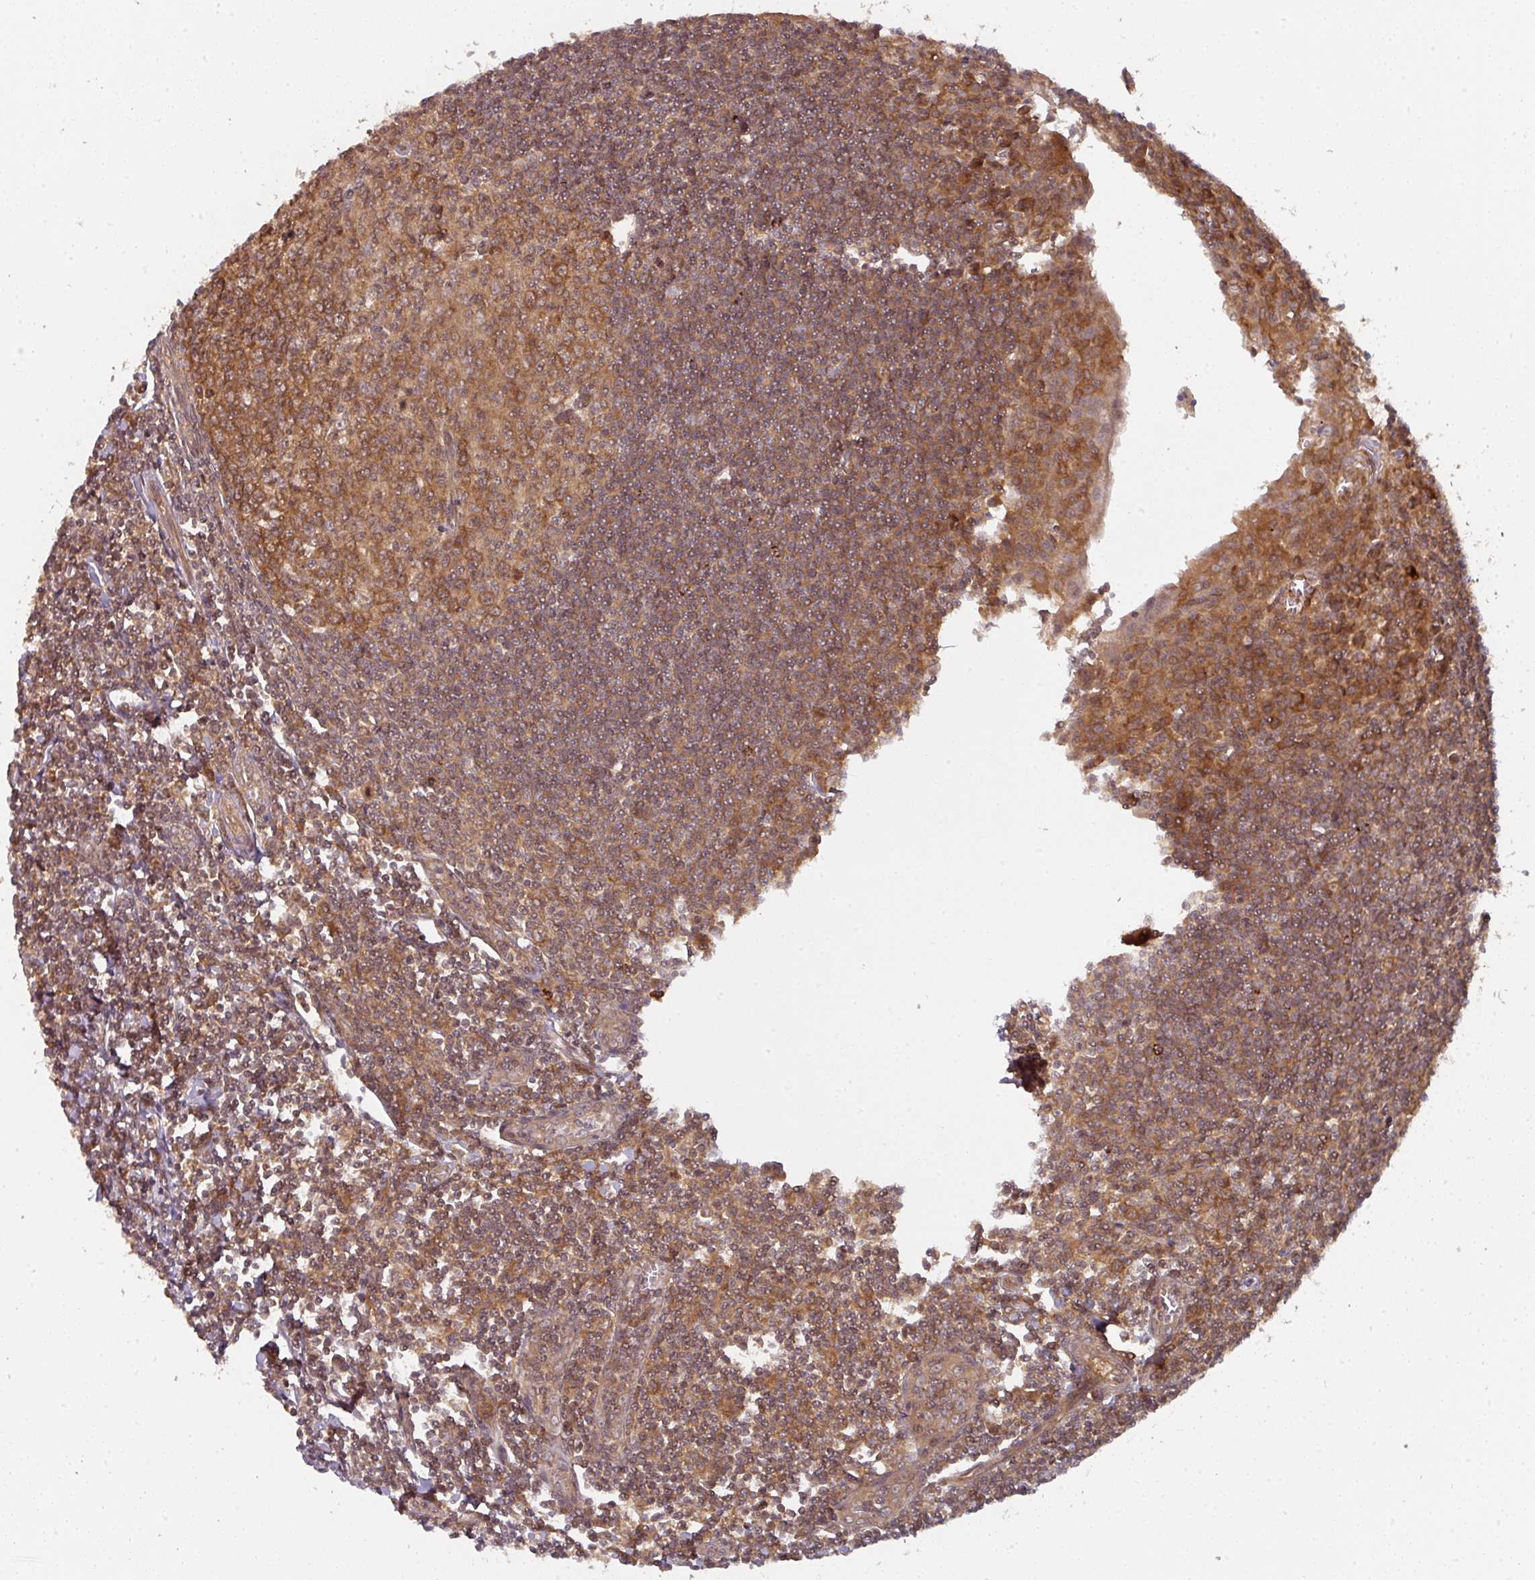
{"staining": {"intensity": "strong", "quantity": ">75%", "location": "cytoplasmic/membranous"}, "tissue": "tonsil", "cell_type": "Germinal center cells", "image_type": "normal", "snomed": [{"axis": "morphology", "description": "Normal tissue, NOS"}, {"axis": "topography", "description": "Tonsil"}], "caption": "The photomicrograph displays staining of unremarkable tonsil, revealing strong cytoplasmic/membranous protein positivity (brown color) within germinal center cells.", "gene": "EIF4EBP2", "patient": {"sex": "male", "age": 27}}